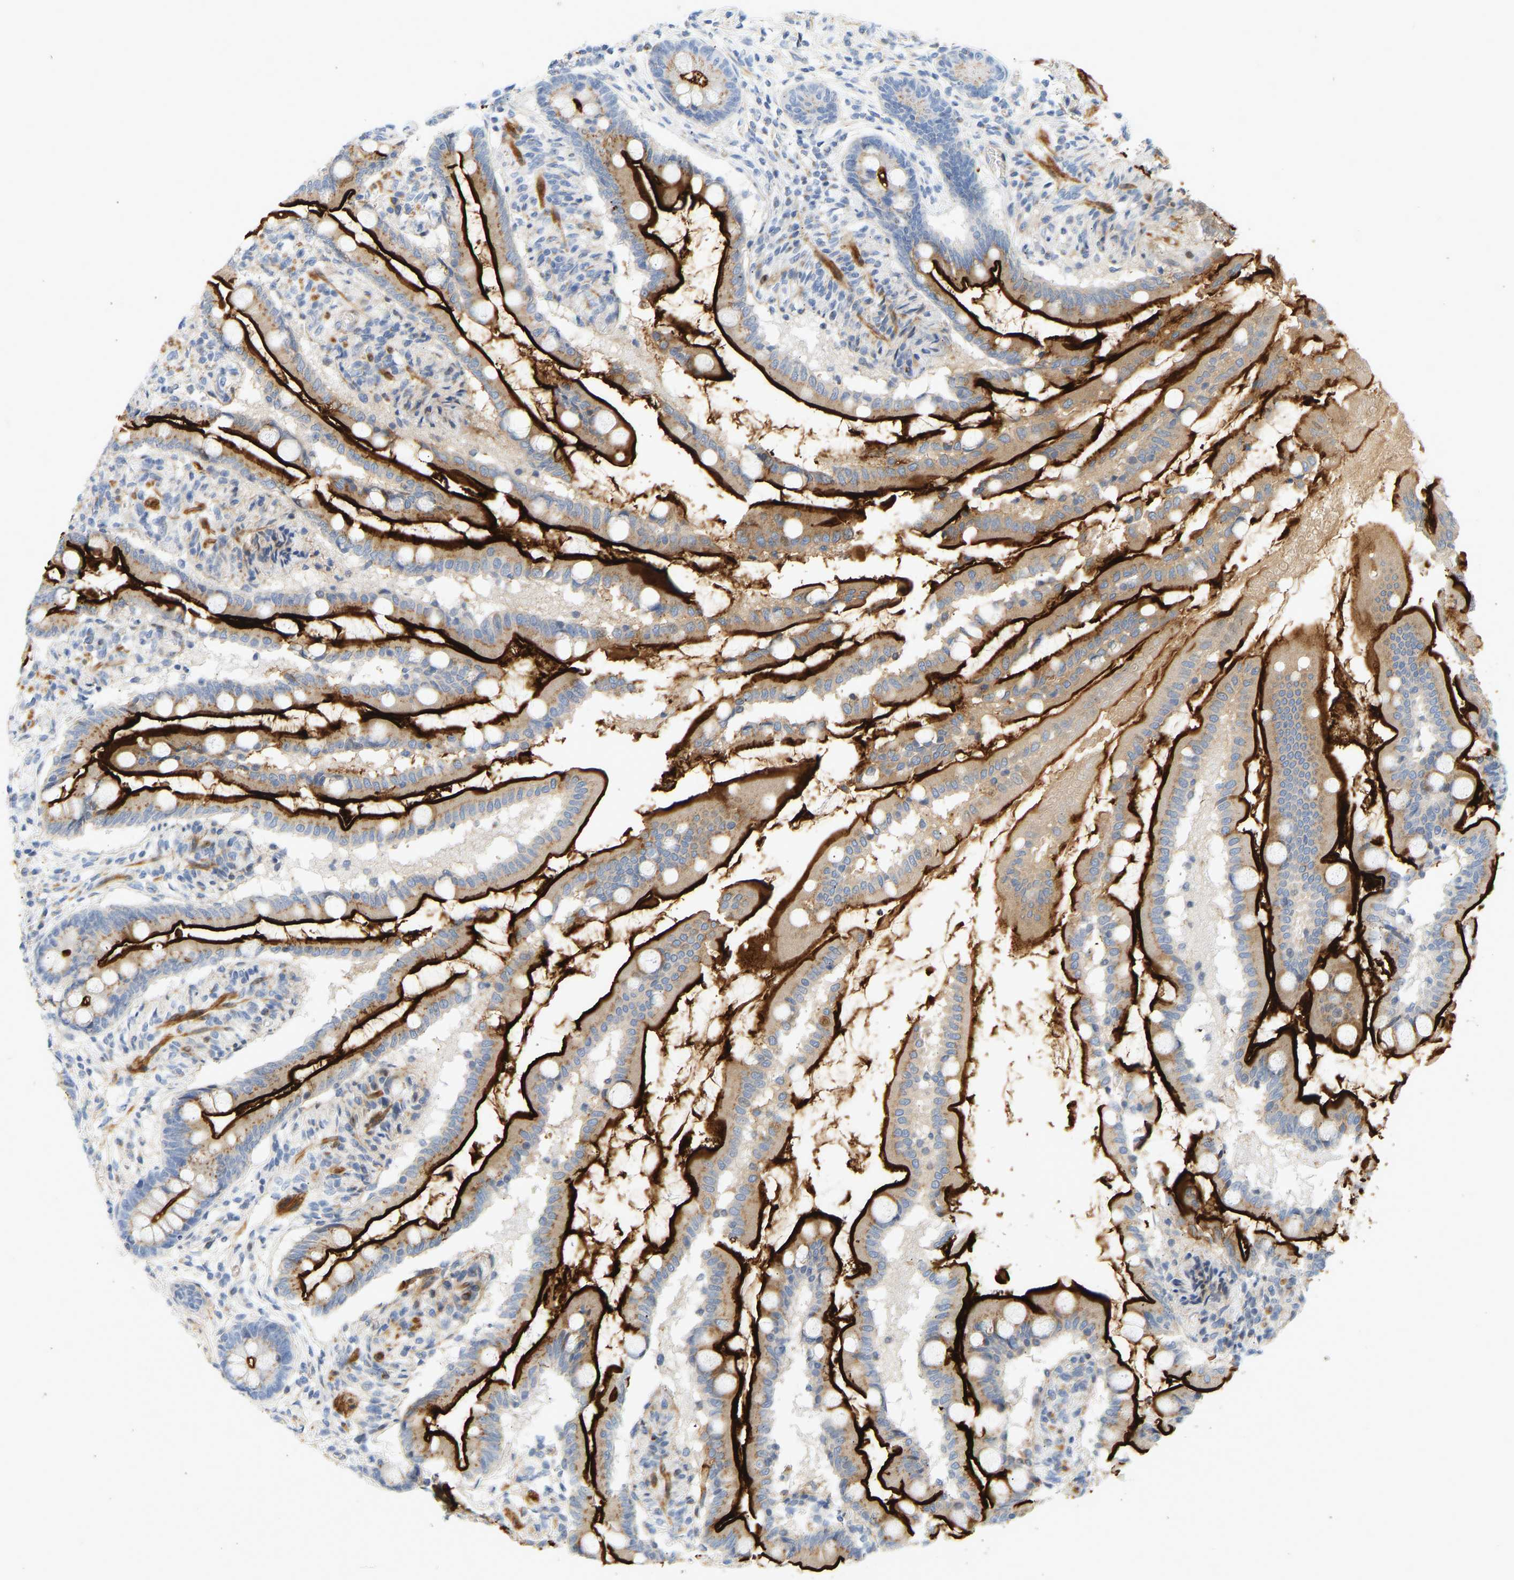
{"staining": {"intensity": "strong", "quantity": ">75%", "location": "cytoplasmic/membranous"}, "tissue": "small intestine", "cell_type": "Glandular cells", "image_type": "normal", "snomed": [{"axis": "morphology", "description": "Normal tissue, NOS"}, {"axis": "topography", "description": "Small intestine"}], "caption": "Immunohistochemistry (IHC) of unremarkable human small intestine exhibits high levels of strong cytoplasmic/membranous staining in about >75% of glandular cells. (brown staining indicates protein expression, while blue staining denotes nuclei).", "gene": "SLC30A7", "patient": {"sex": "female", "age": 56}}